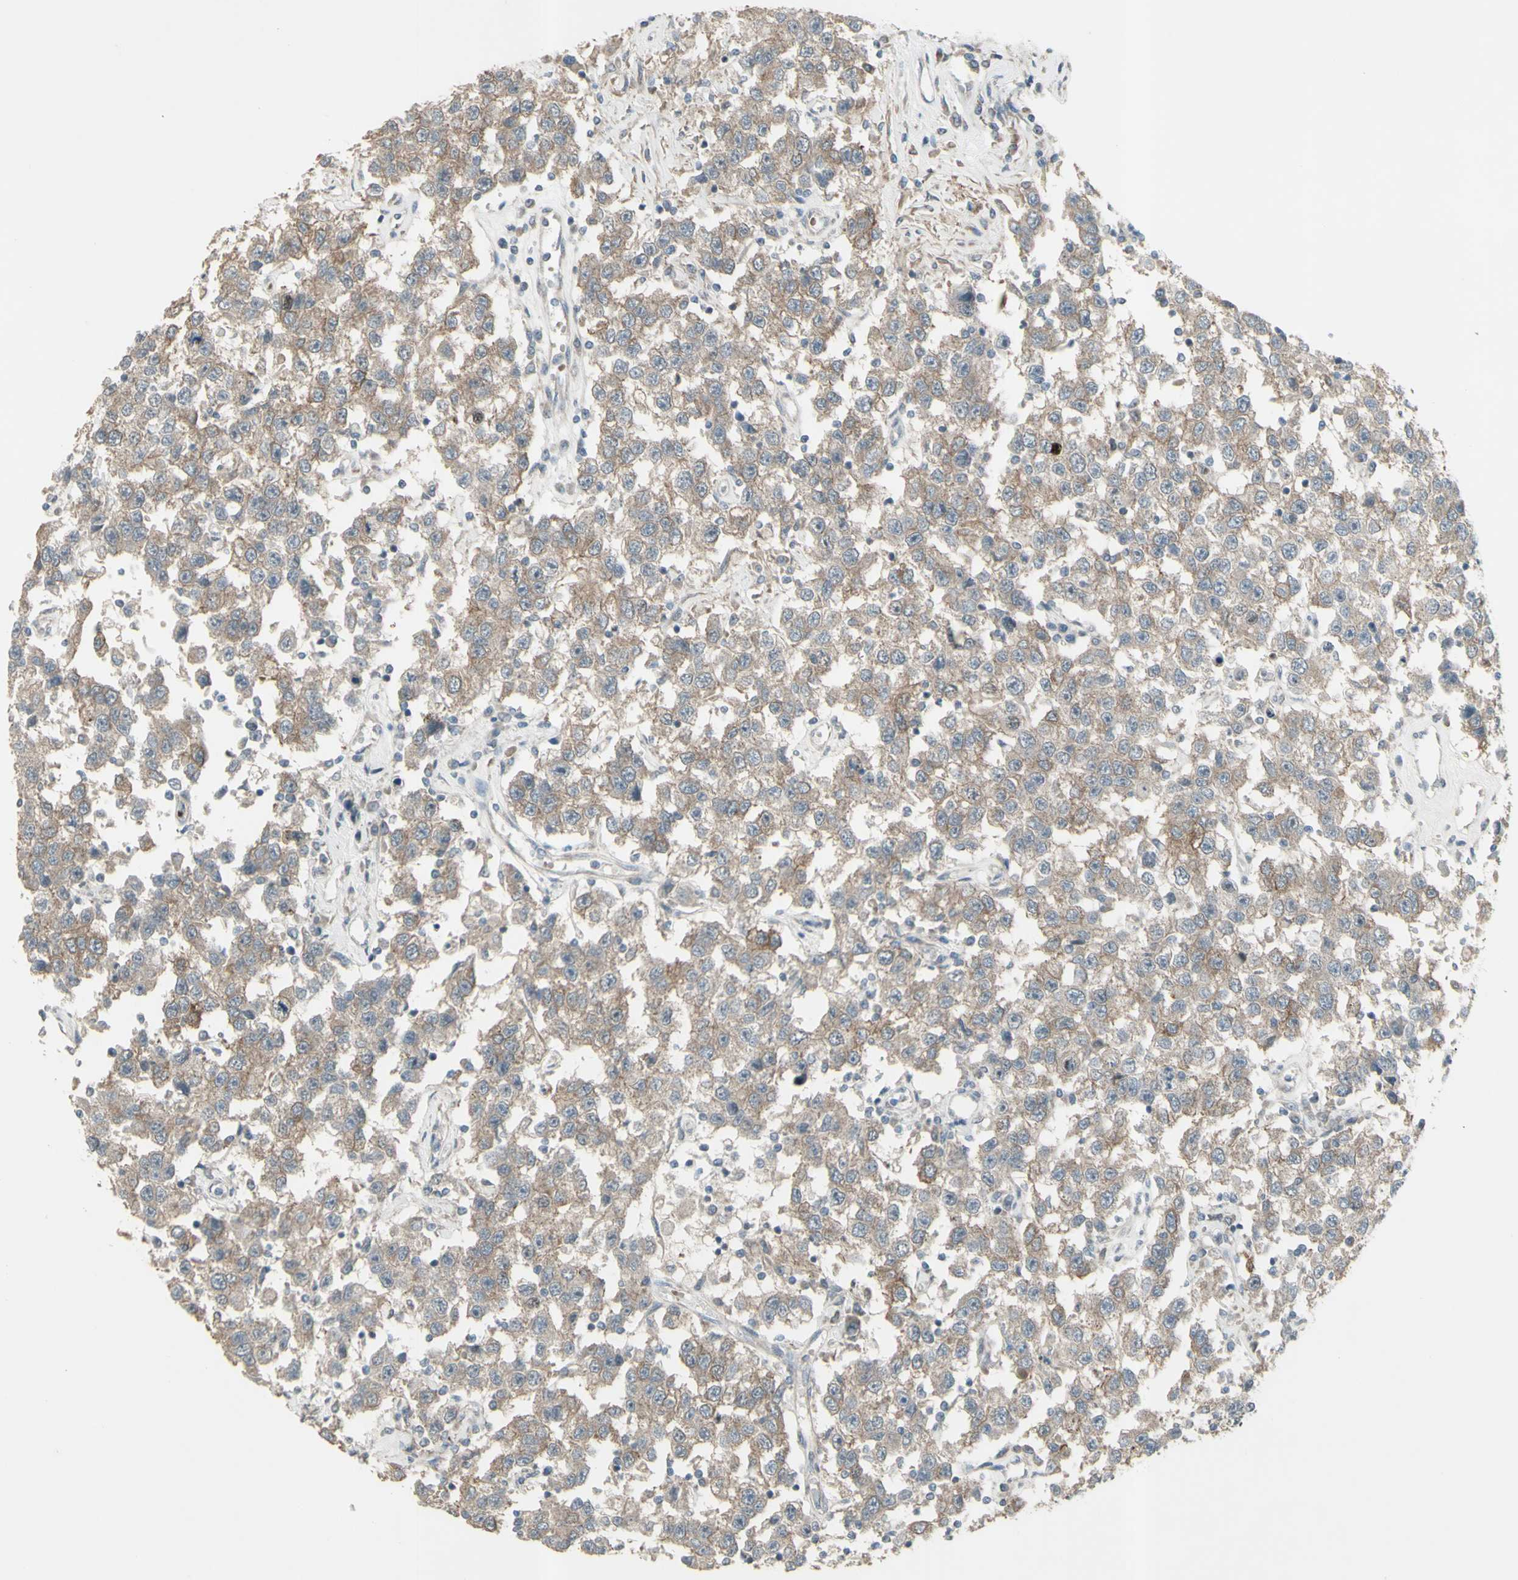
{"staining": {"intensity": "weak", "quantity": ">75%", "location": "cytoplasmic/membranous"}, "tissue": "testis cancer", "cell_type": "Tumor cells", "image_type": "cancer", "snomed": [{"axis": "morphology", "description": "Seminoma, NOS"}, {"axis": "topography", "description": "Testis"}], "caption": "IHC (DAB) staining of seminoma (testis) demonstrates weak cytoplasmic/membranous protein expression in approximately >75% of tumor cells. (DAB IHC with brightfield microscopy, high magnification).", "gene": "GRAMD1B", "patient": {"sex": "male", "age": 41}}